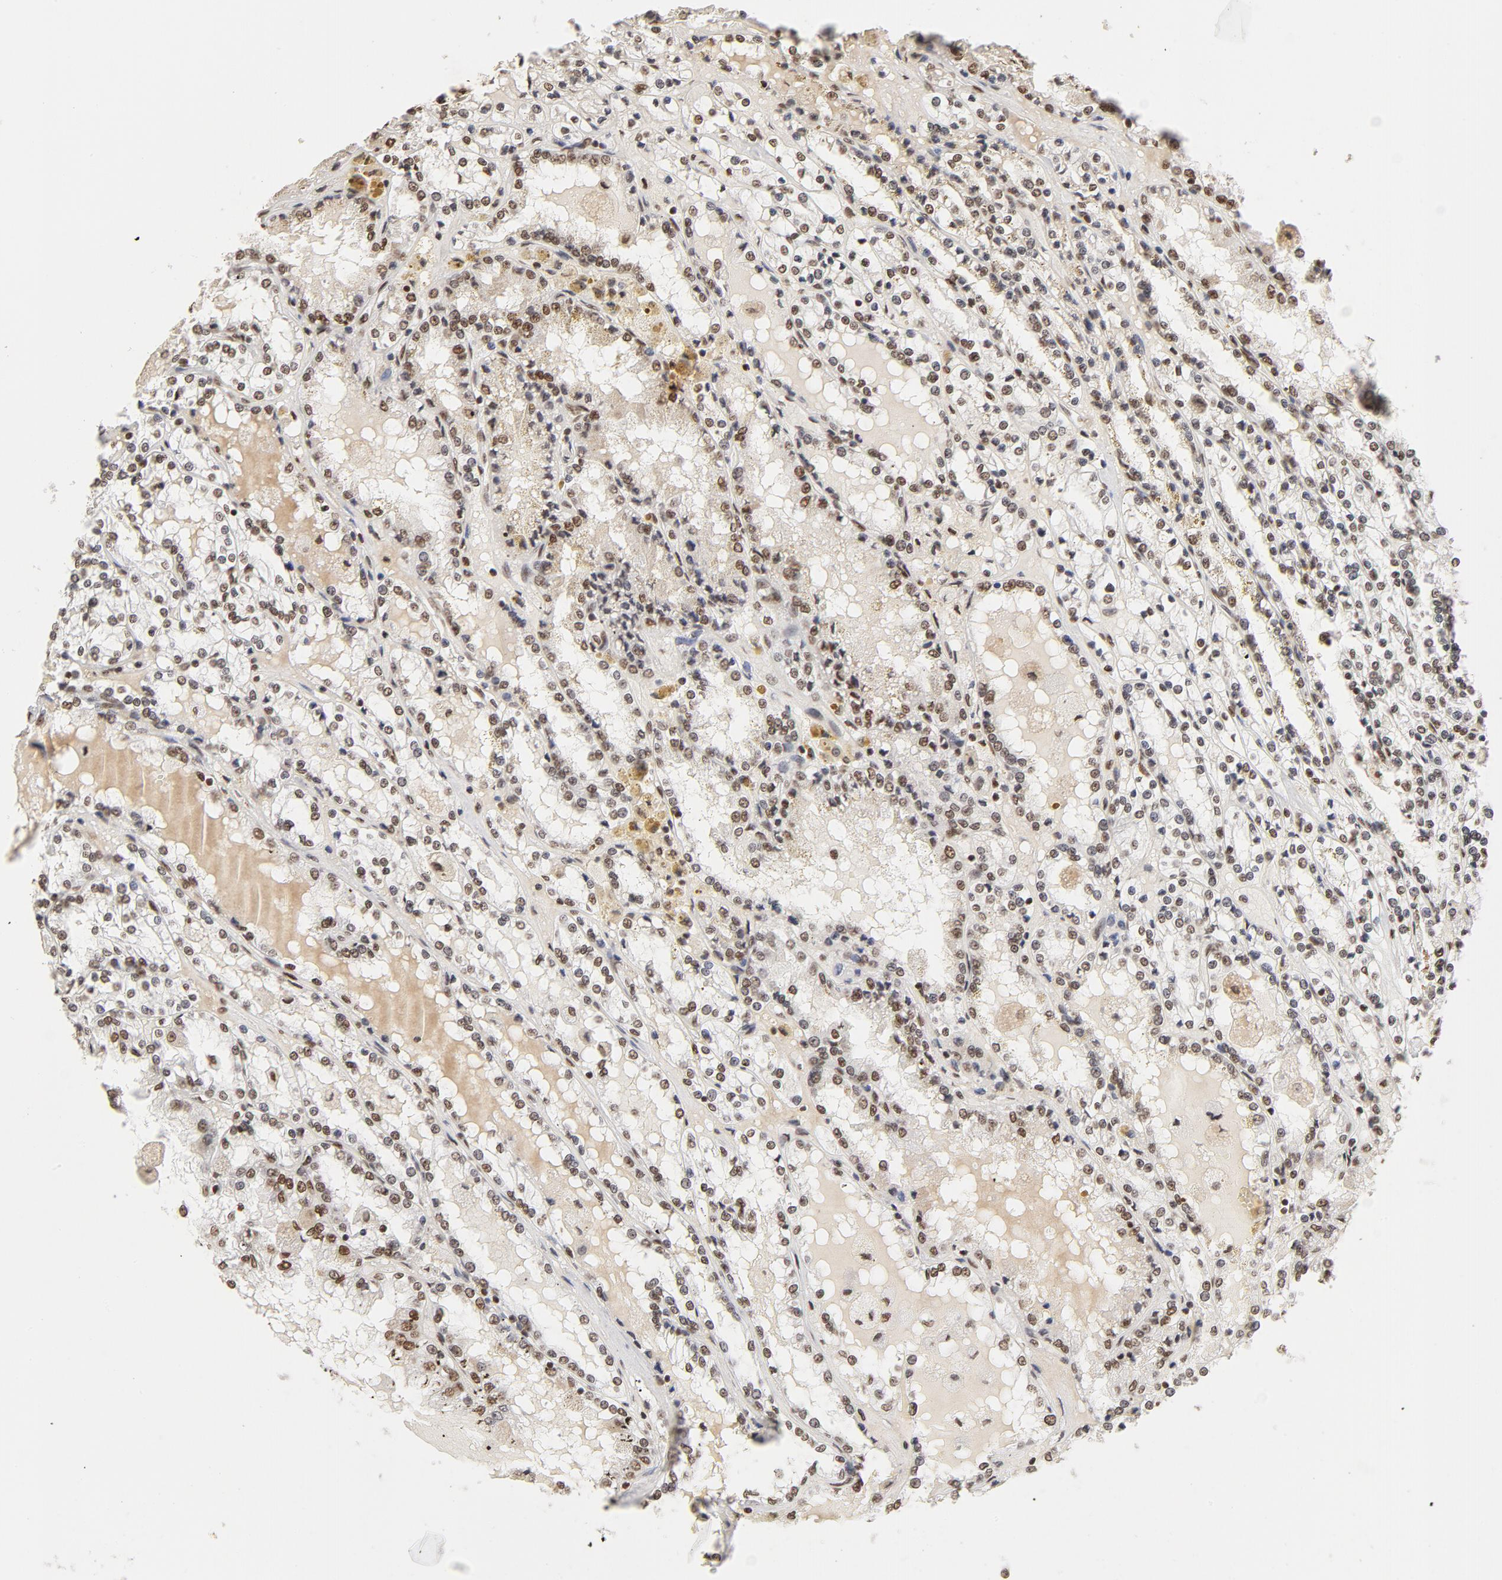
{"staining": {"intensity": "moderate", "quantity": "25%-75%", "location": "nuclear"}, "tissue": "renal cancer", "cell_type": "Tumor cells", "image_type": "cancer", "snomed": [{"axis": "morphology", "description": "Adenocarcinoma, NOS"}, {"axis": "topography", "description": "Kidney"}], "caption": "A brown stain shows moderate nuclear staining of a protein in human renal cancer tumor cells.", "gene": "TP53BP1", "patient": {"sex": "female", "age": 56}}